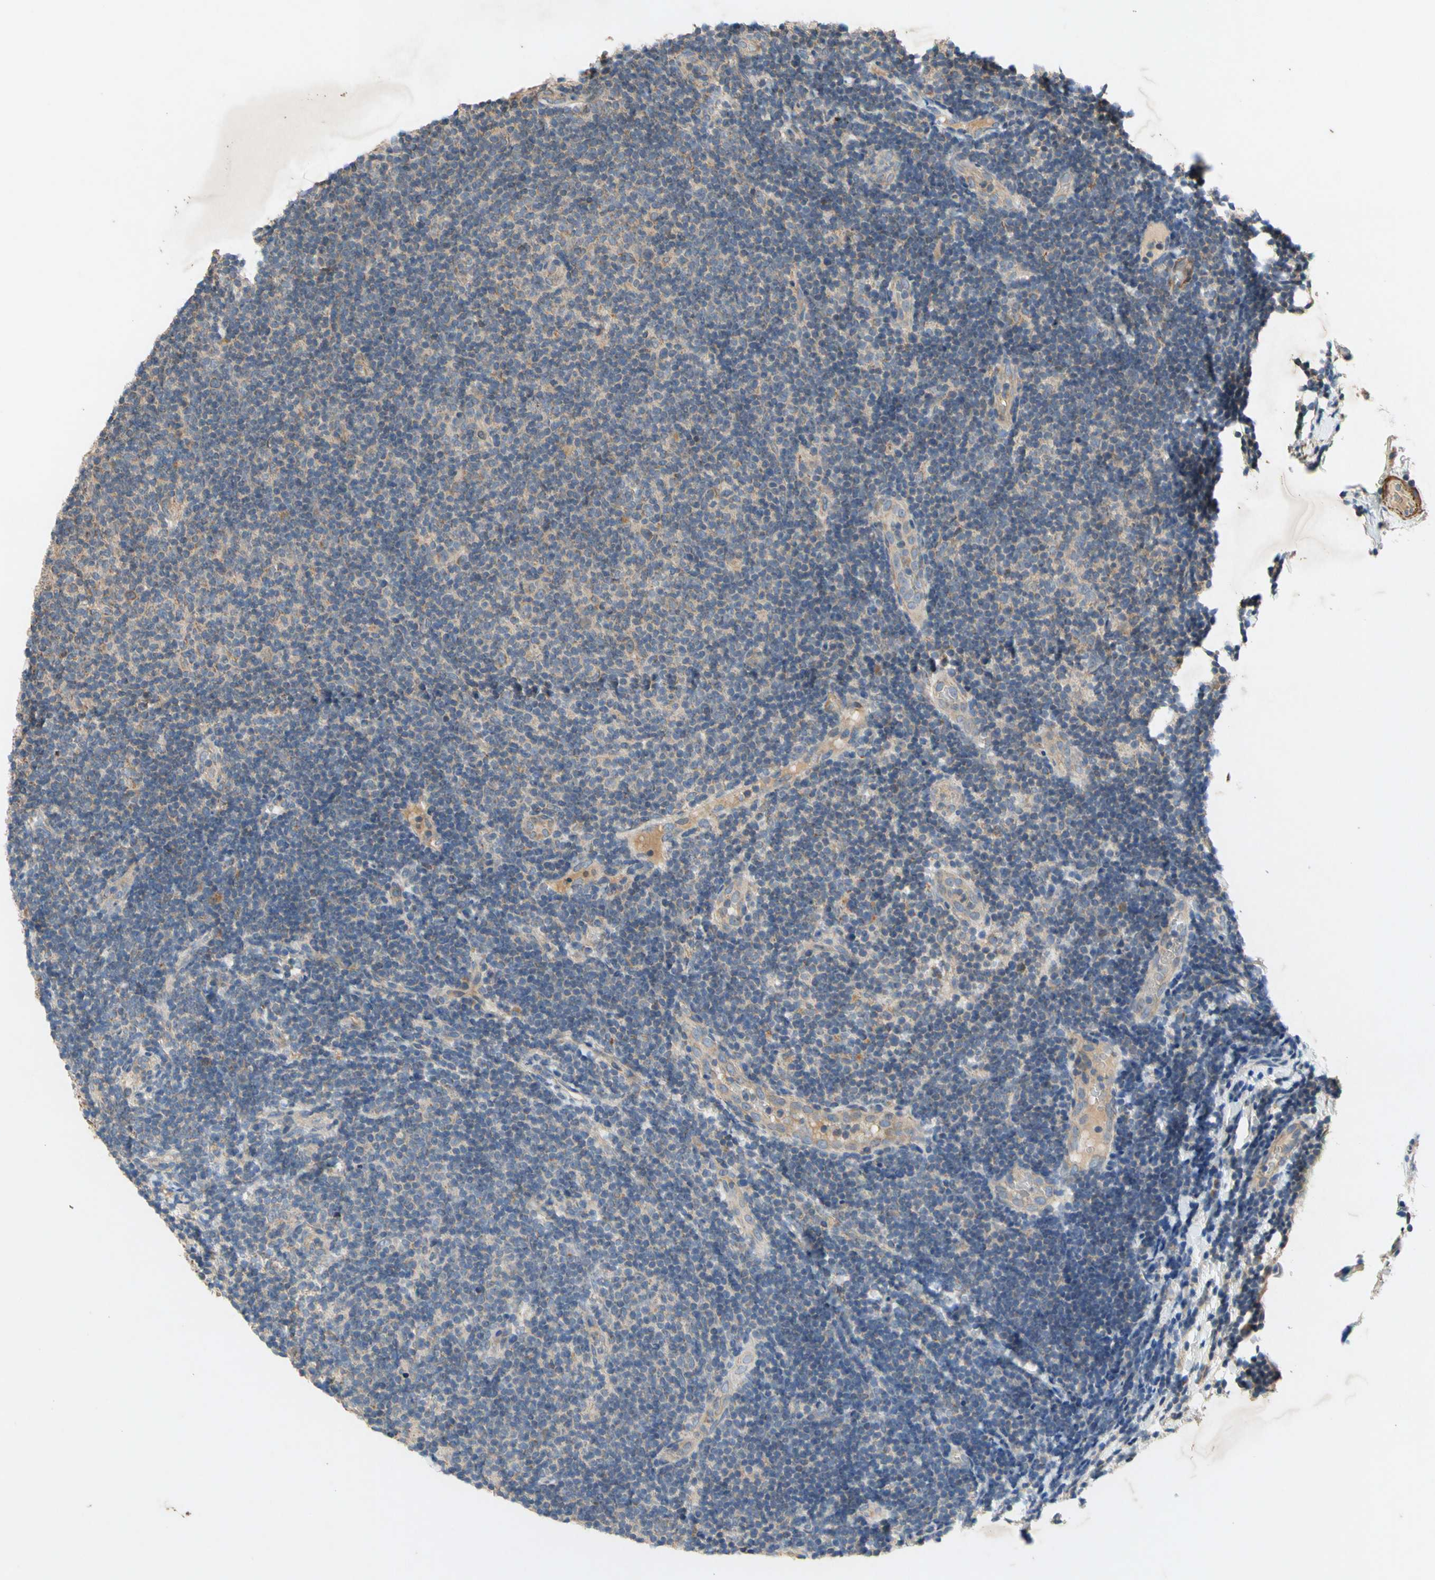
{"staining": {"intensity": "weak", "quantity": "<25%", "location": "cytoplasmic/membranous"}, "tissue": "lymphoma", "cell_type": "Tumor cells", "image_type": "cancer", "snomed": [{"axis": "morphology", "description": "Malignant lymphoma, non-Hodgkin's type, Low grade"}, {"axis": "topography", "description": "Lymph node"}], "caption": "Immunohistochemical staining of low-grade malignant lymphoma, non-Hodgkin's type shows no significant positivity in tumor cells. The staining is performed using DAB brown chromogen with nuclei counter-stained in using hematoxylin.", "gene": "PARD6A", "patient": {"sex": "male", "age": 83}}